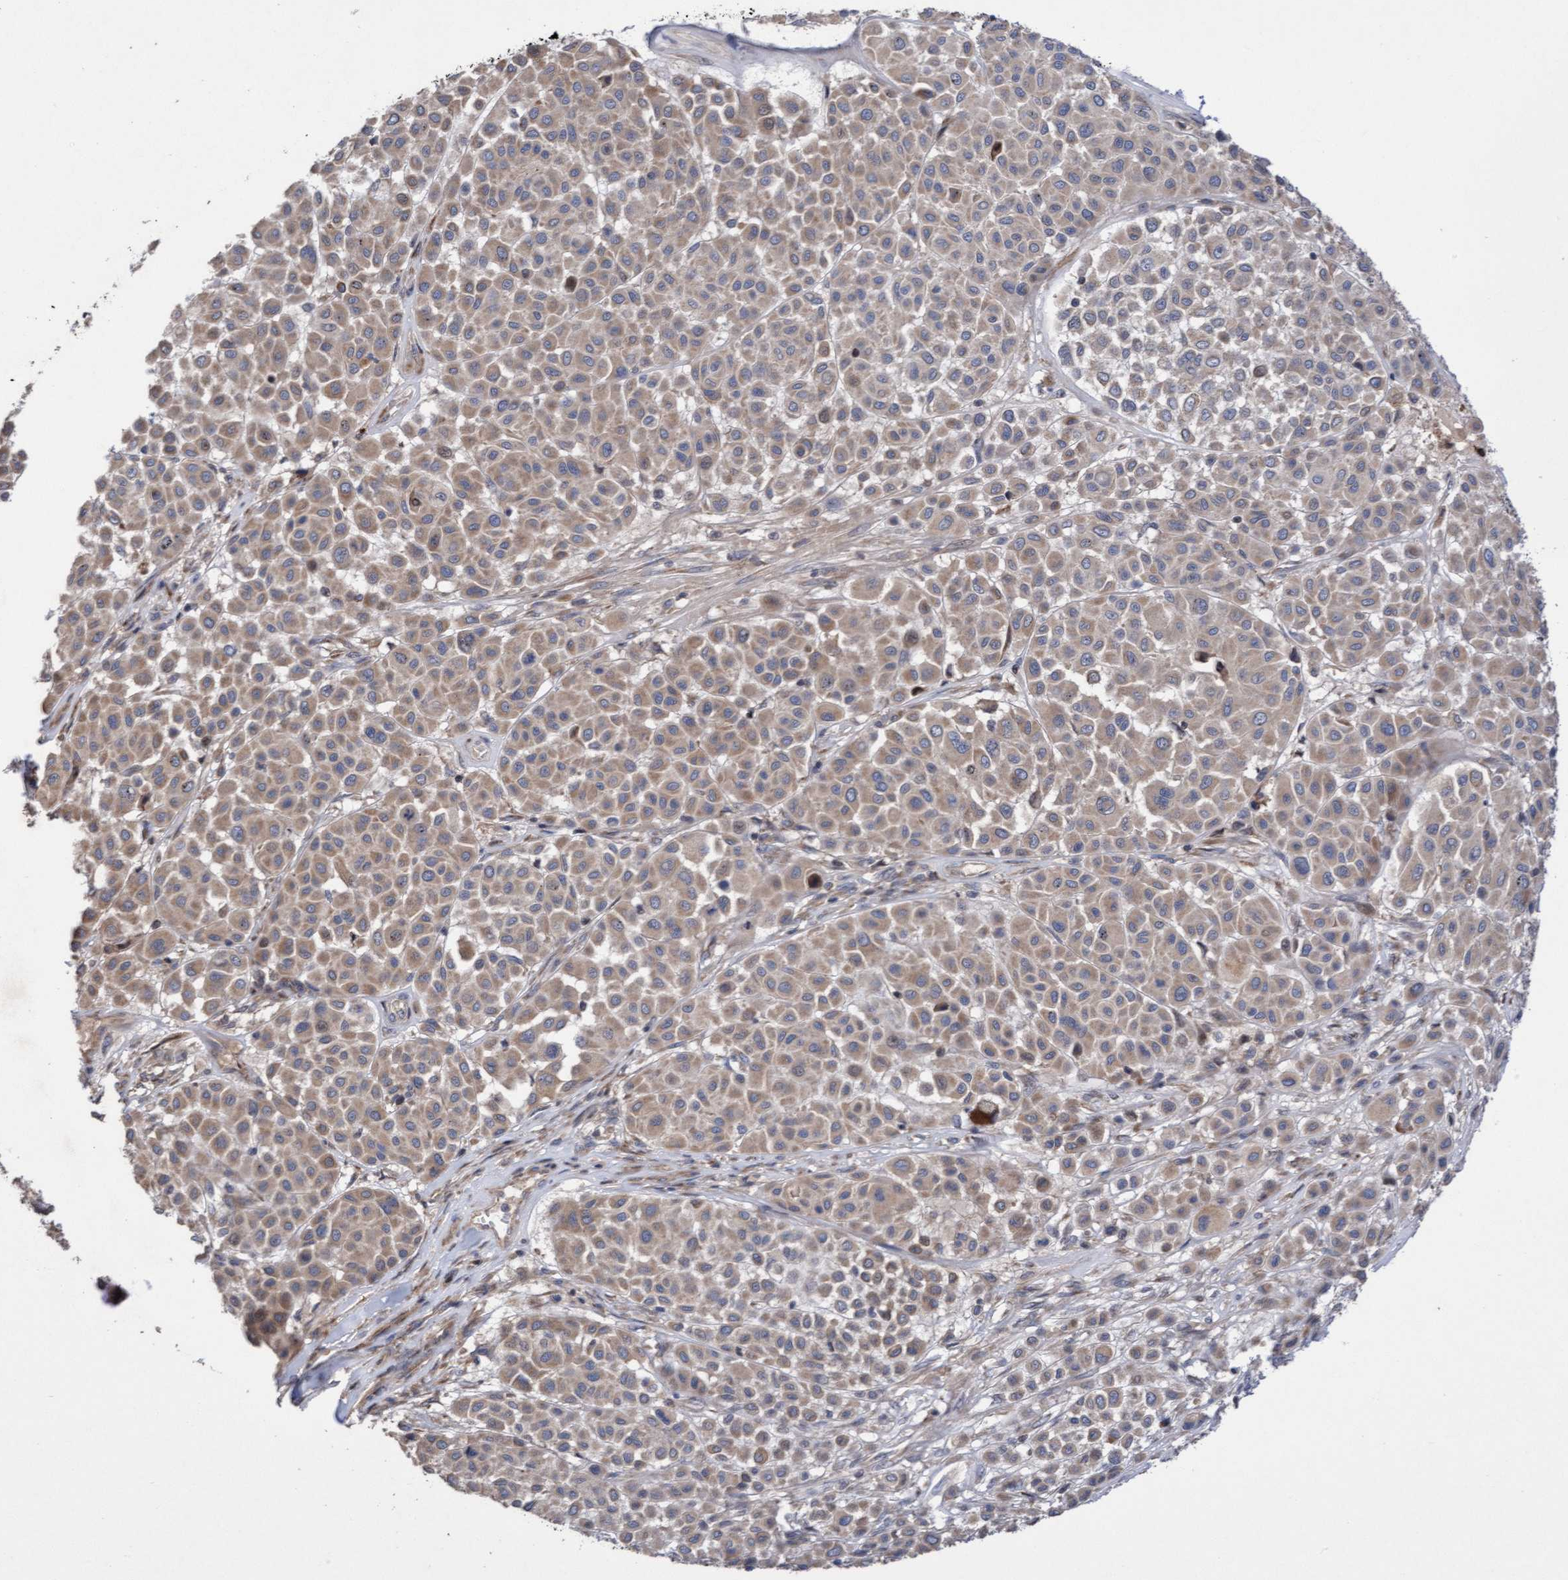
{"staining": {"intensity": "moderate", "quantity": ">75%", "location": "cytoplasmic/membranous"}, "tissue": "melanoma", "cell_type": "Tumor cells", "image_type": "cancer", "snomed": [{"axis": "morphology", "description": "Malignant melanoma, Metastatic site"}, {"axis": "topography", "description": "Soft tissue"}], "caption": "Immunohistochemistry micrograph of human malignant melanoma (metastatic site) stained for a protein (brown), which demonstrates medium levels of moderate cytoplasmic/membranous positivity in approximately >75% of tumor cells.", "gene": "ELP5", "patient": {"sex": "male", "age": 41}}